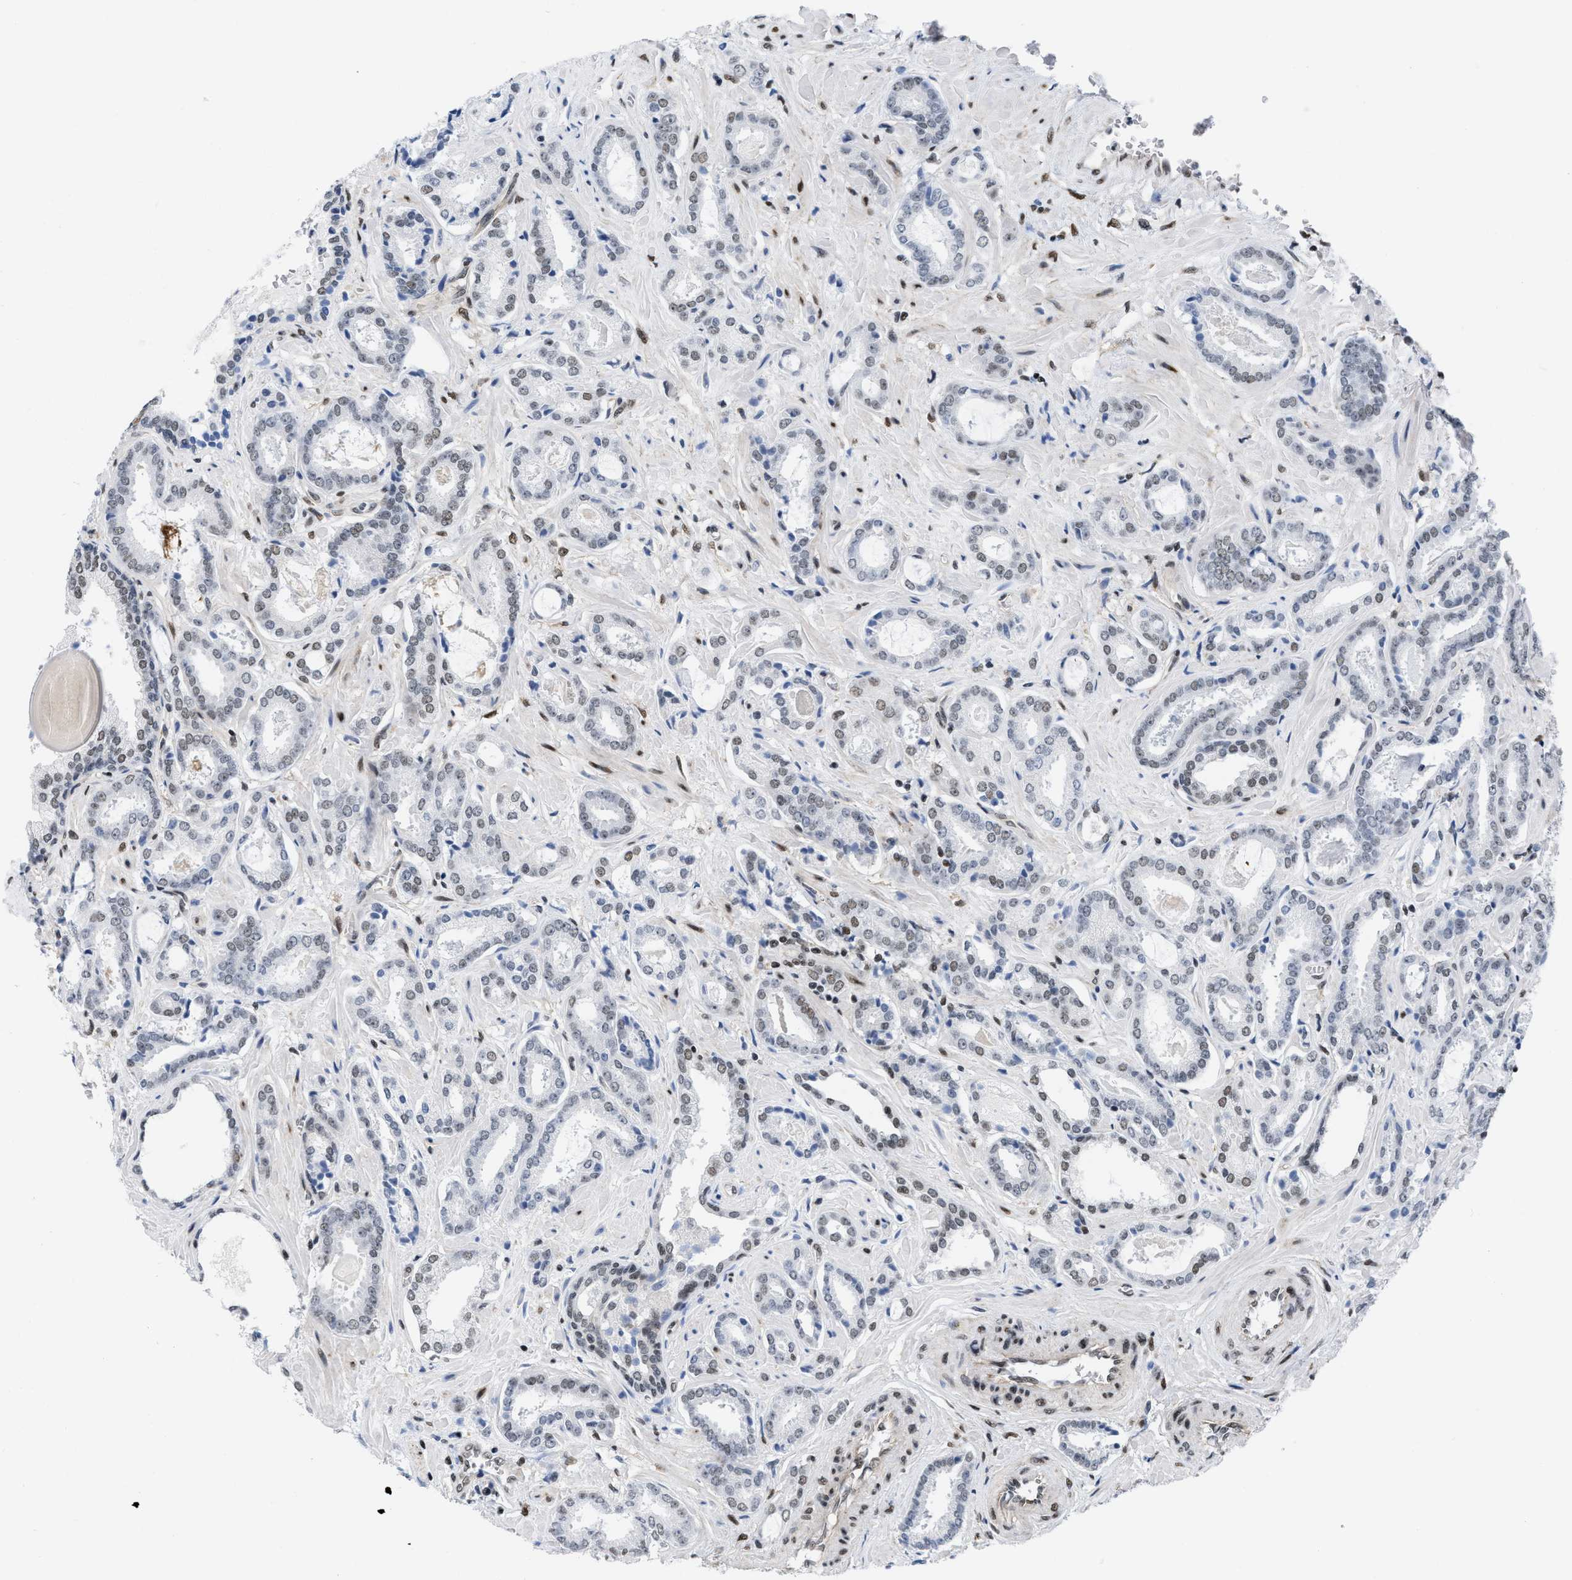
{"staining": {"intensity": "weak", "quantity": "<25%", "location": "nuclear"}, "tissue": "prostate cancer", "cell_type": "Tumor cells", "image_type": "cancer", "snomed": [{"axis": "morphology", "description": "Adenocarcinoma, Low grade"}, {"axis": "topography", "description": "Prostate"}], "caption": "Histopathology image shows no significant protein positivity in tumor cells of prostate low-grade adenocarcinoma.", "gene": "MIER1", "patient": {"sex": "male", "age": 53}}